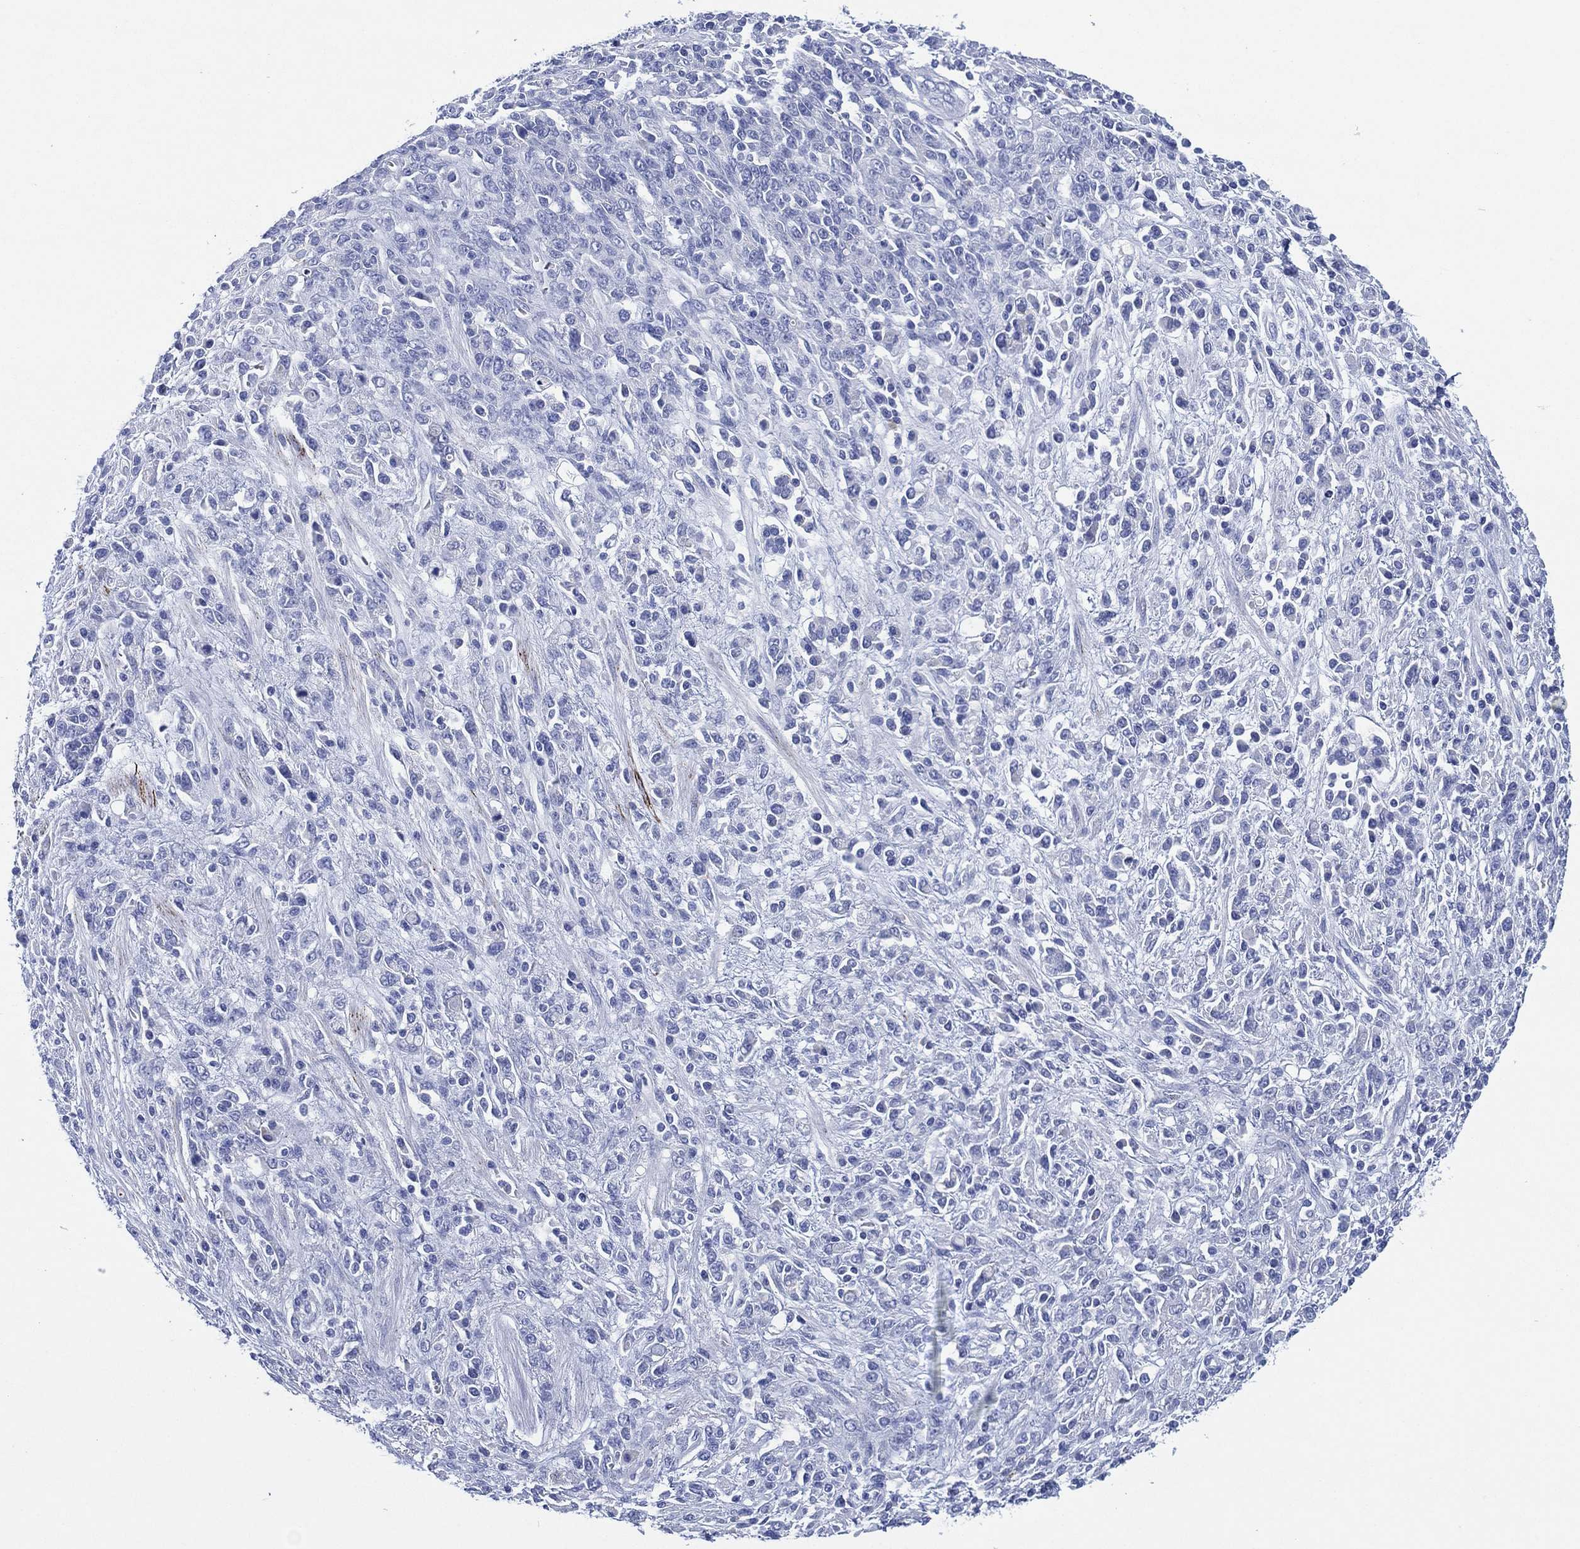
{"staining": {"intensity": "negative", "quantity": "none", "location": "none"}, "tissue": "stomach cancer", "cell_type": "Tumor cells", "image_type": "cancer", "snomed": [{"axis": "morphology", "description": "Adenocarcinoma, NOS"}, {"axis": "topography", "description": "Stomach"}], "caption": "IHC image of stomach cancer (adenocarcinoma) stained for a protein (brown), which displays no positivity in tumor cells.", "gene": "SLC9C2", "patient": {"sex": "female", "age": 57}}